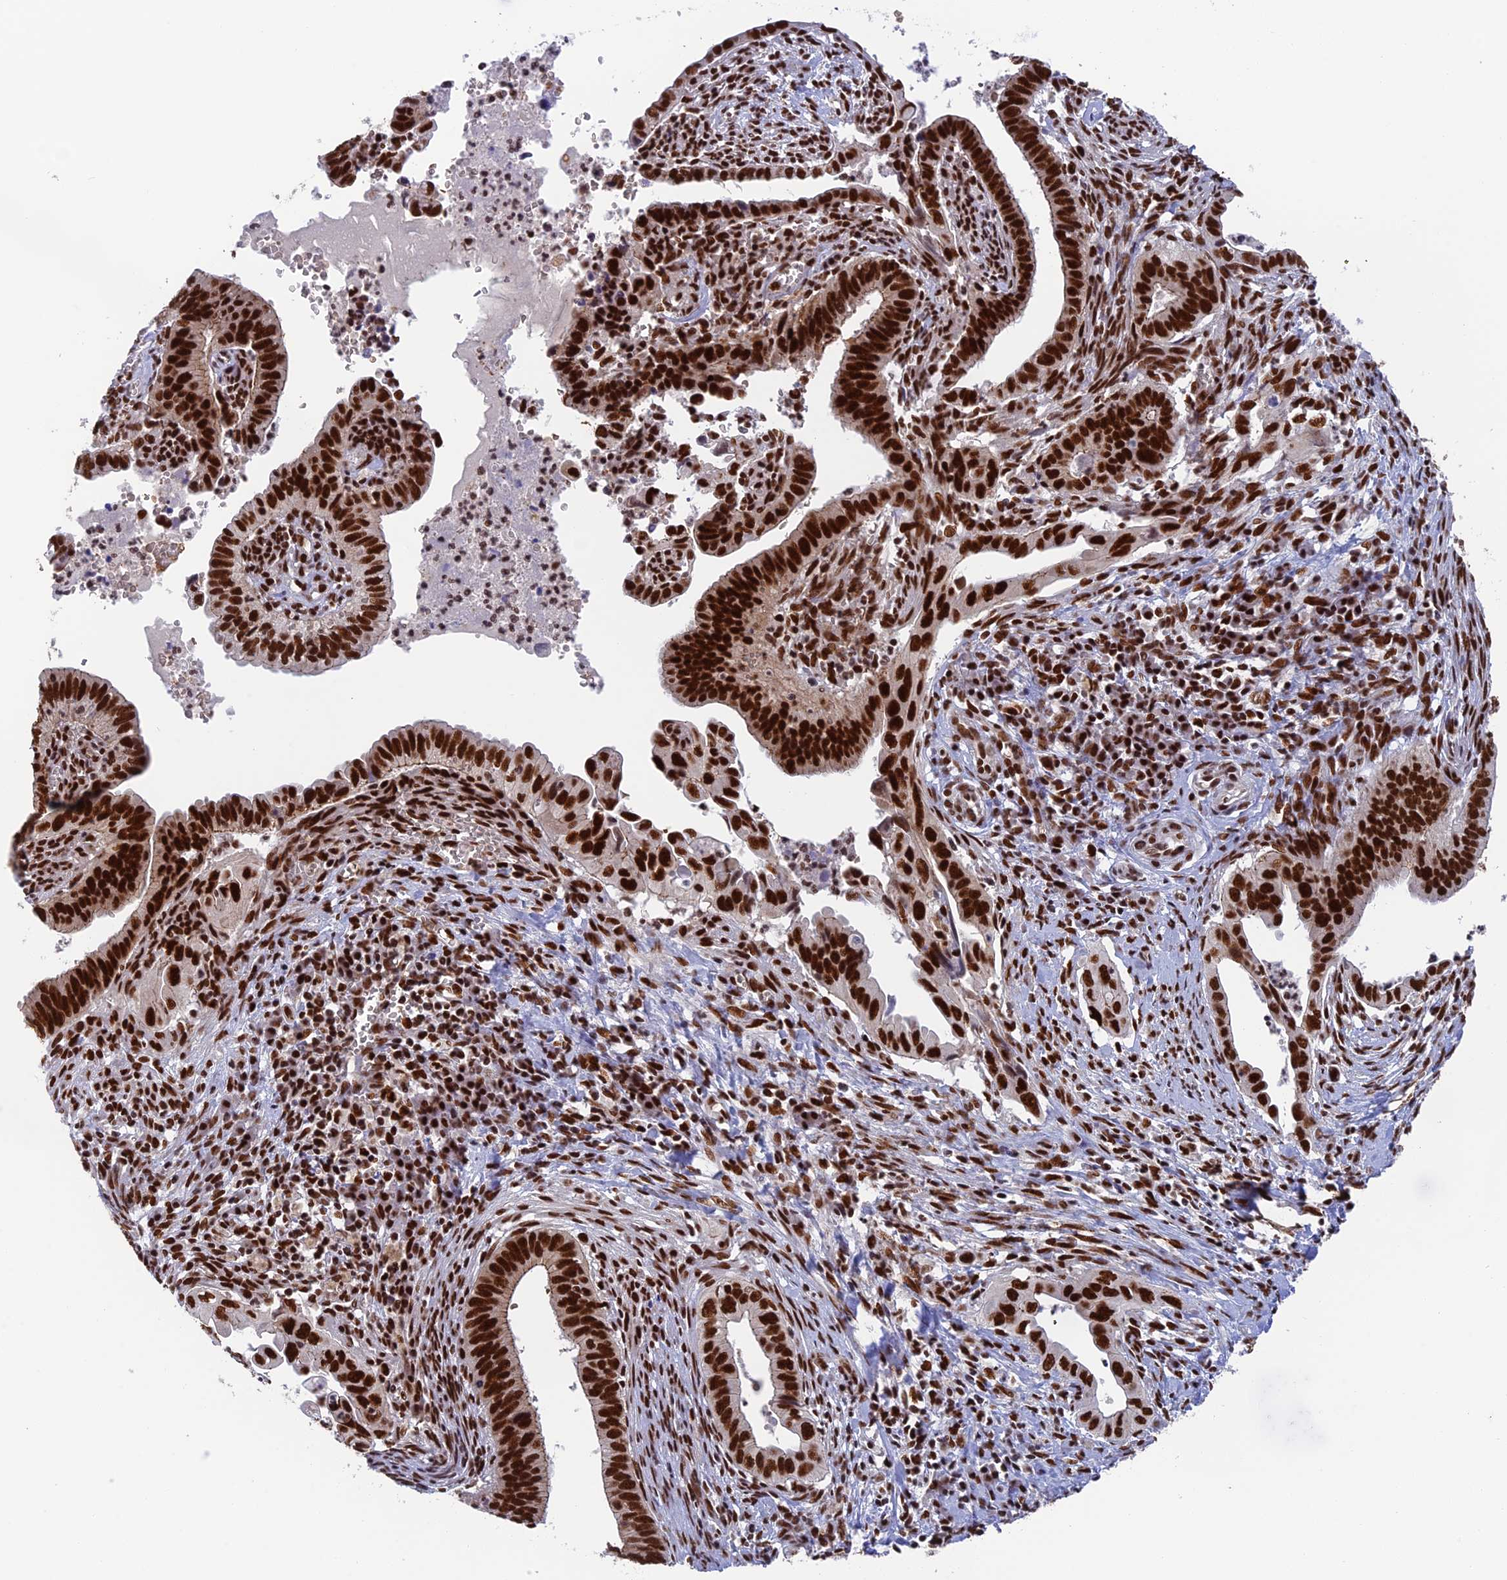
{"staining": {"intensity": "strong", "quantity": ">75%", "location": "nuclear"}, "tissue": "cervical cancer", "cell_type": "Tumor cells", "image_type": "cancer", "snomed": [{"axis": "morphology", "description": "Adenocarcinoma, NOS"}, {"axis": "topography", "description": "Cervix"}], "caption": "Protein analysis of adenocarcinoma (cervical) tissue exhibits strong nuclear expression in about >75% of tumor cells.", "gene": "EEF1AKMT3", "patient": {"sex": "female", "age": 42}}